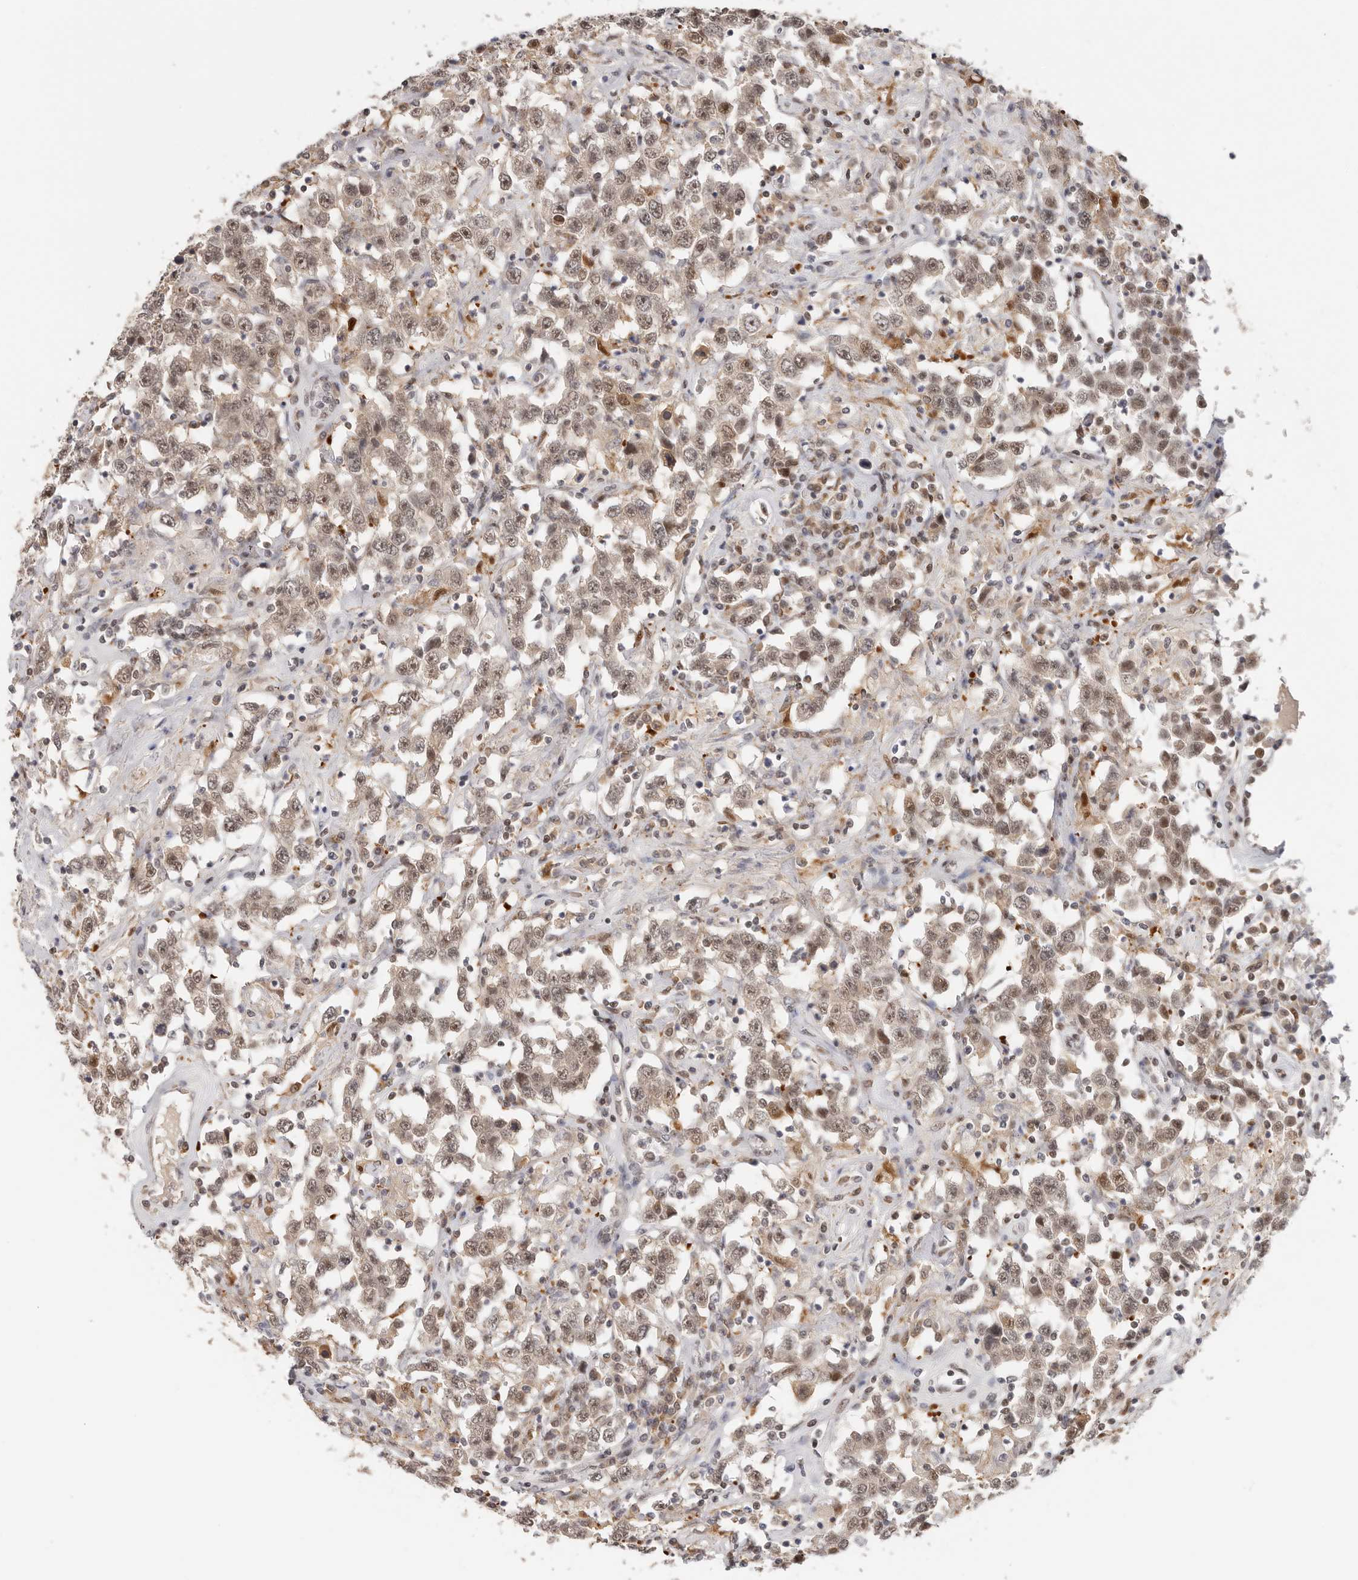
{"staining": {"intensity": "moderate", "quantity": ">75%", "location": "cytoplasmic/membranous,nuclear"}, "tissue": "testis cancer", "cell_type": "Tumor cells", "image_type": "cancer", "snomed": [{"axis": "morphology", "description": "Seminoma, NOS"}, {"axis": "topography", "description": "Testis"}], "caption": "The image exhibits staining of testis seminoma, revealing moderate cytoplasmic/membranous and nuclear protein expression (brown color) within tumor cells.", "gene": "LARP7", "patient": {"sex": "male", "age": 41}}